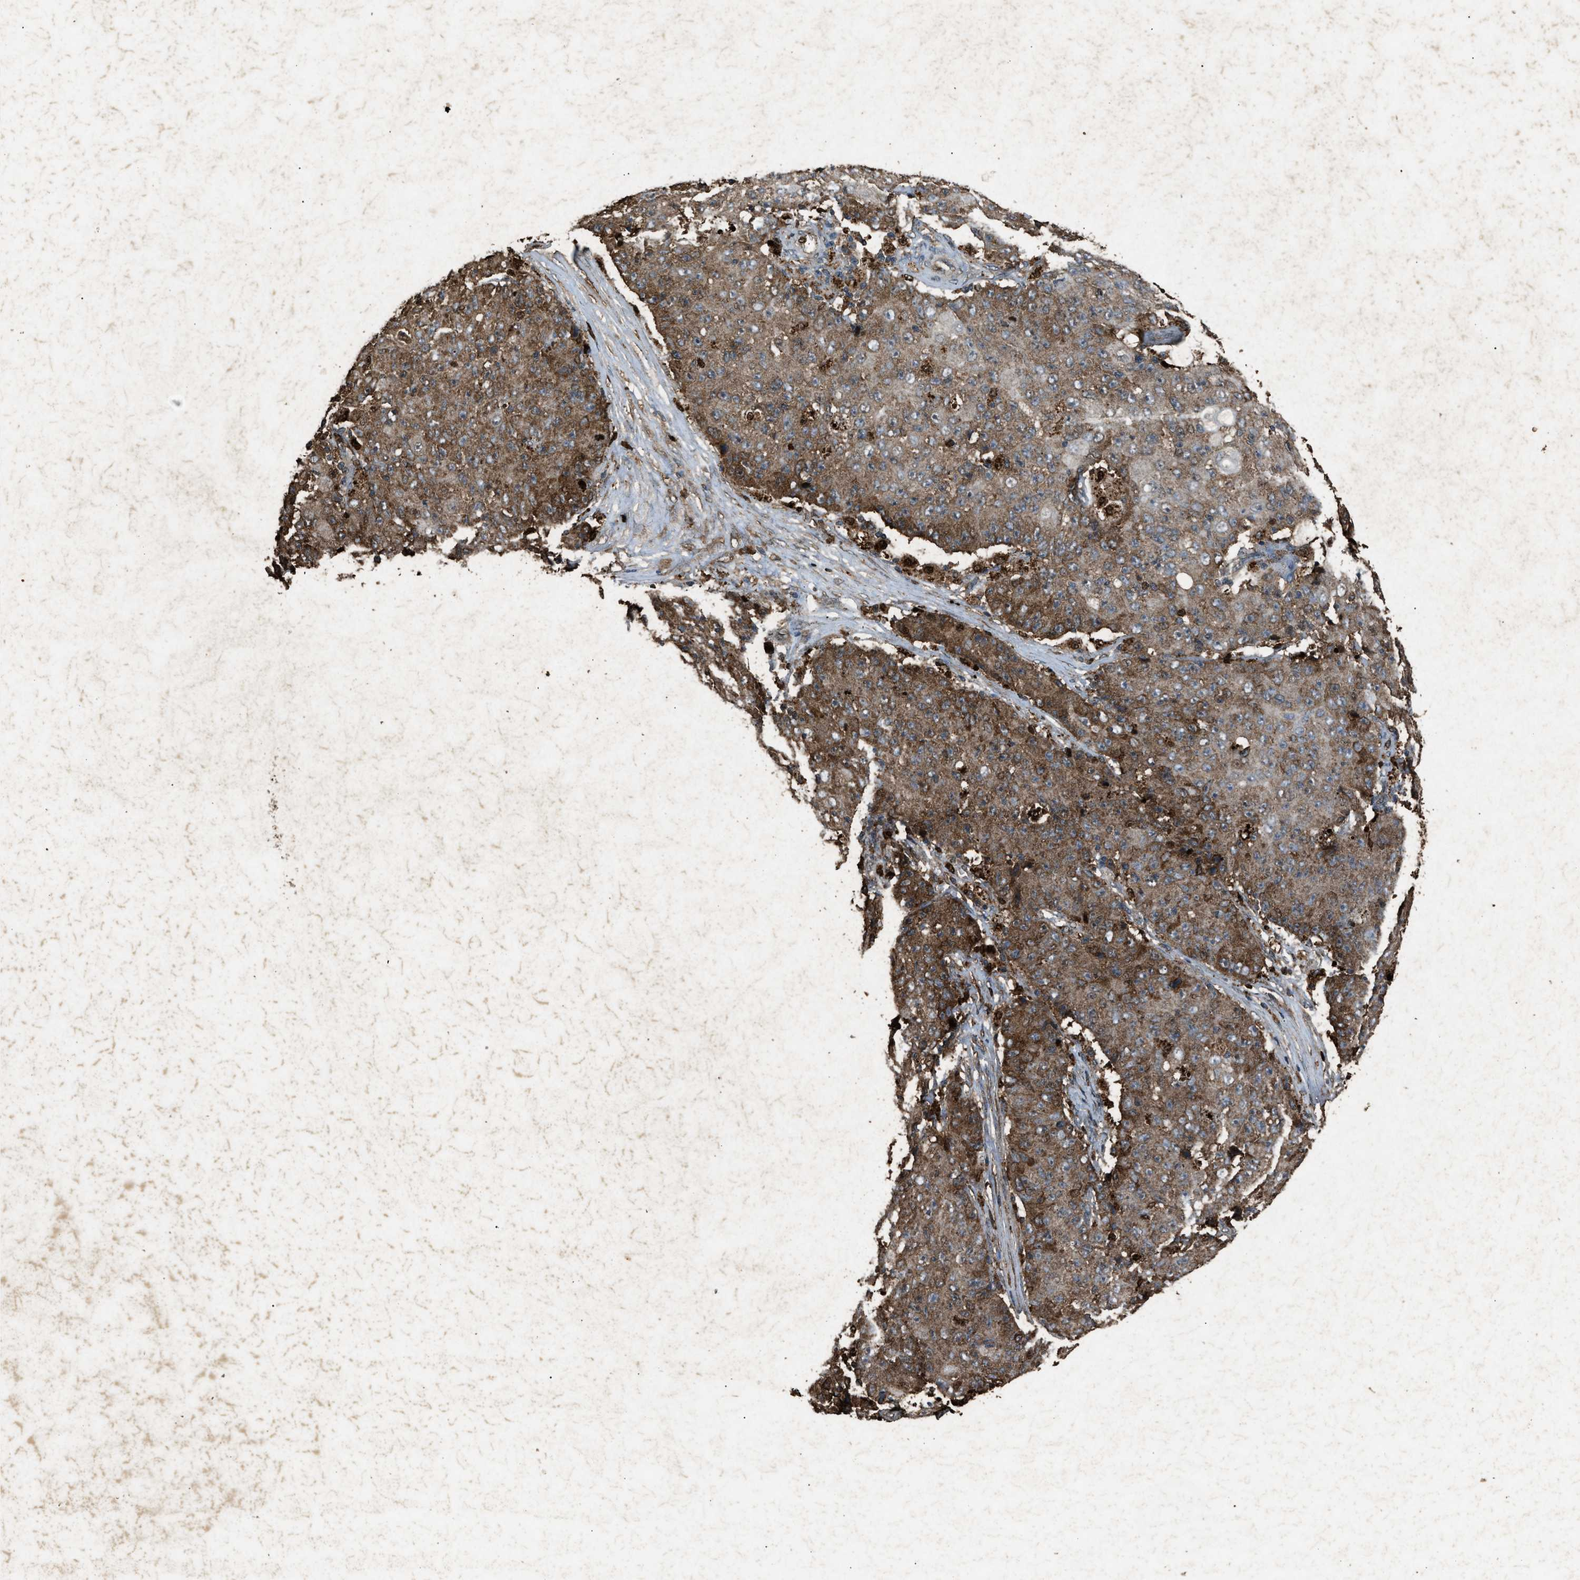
{"staining": {"intensity": "moderate", "quantity": ">75%", "location": "cytoplasmic/membranous"}, "tissue": "ovarian cancer", "cell_type": "Tumor cells", "image_type": "cancer", "snomed": [{"axis": "morphology", "description": "Carcinoma, endometroid"}, {"axis": "topography", "description": "Ovary"}], "caption": "Ovarian cancer tissue reveals moderate cytoplasmic/membranous staining in about >75% of tumor cells, visualized by immunohistochemistry. The staining is performed using DAB (3,3'-diaminobenzidine) brown chromogen to label protein expression. The nuclei are counter-stained blue using hematoxylin.", "gene": "PSMD1", "patient": {"sex": "female", "age": 42}}